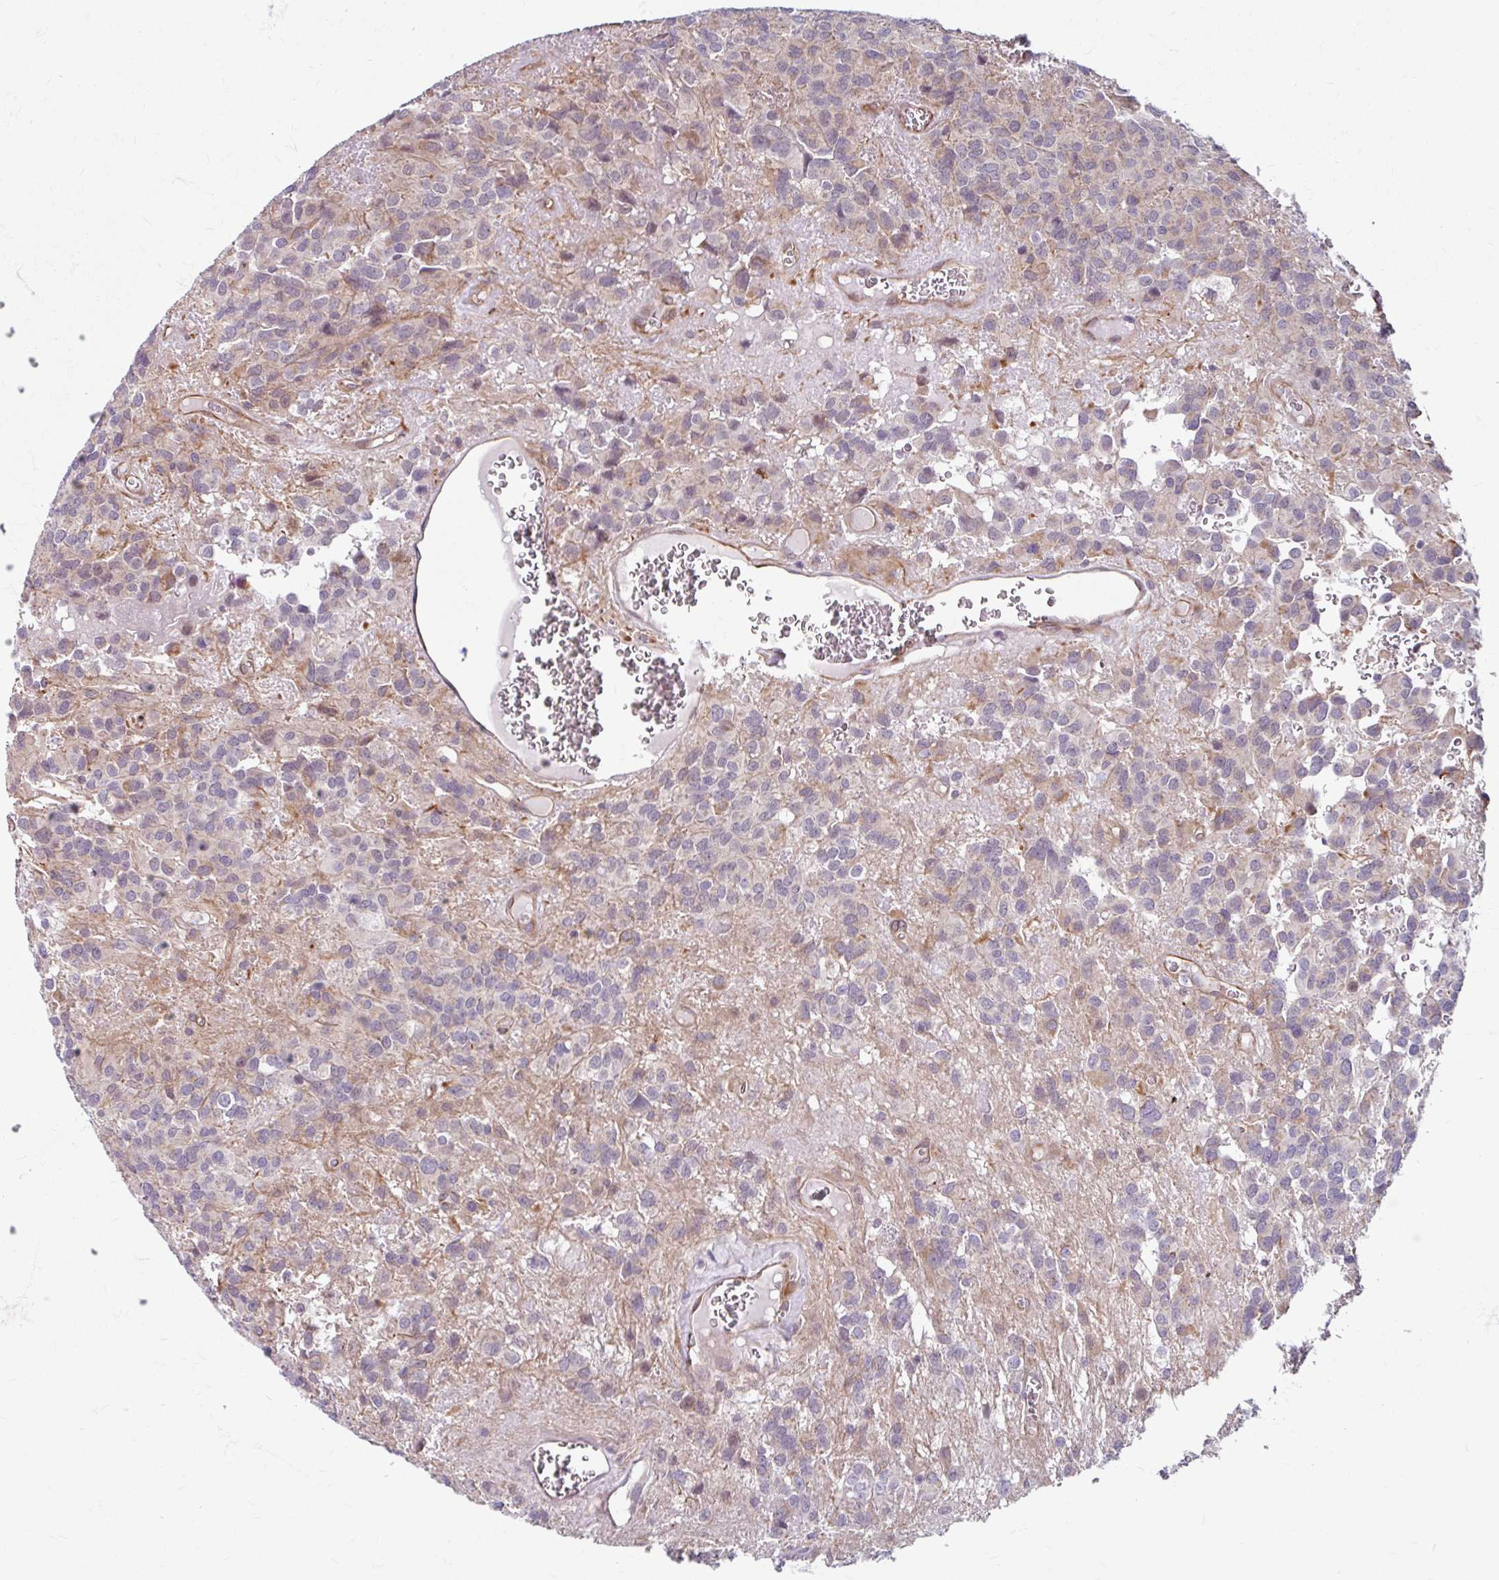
{"staining": {"intensity": "moderate", "quantity": "<25%", "location": "cytoplasmic/membranous"}, "tissue": "glioma", "cell_type": "Tumor cells", "image_type": "cancer", "snomed": [{"axis": "morphology", "description": "Glioma, malignant, Low grade"}, {"axis": "topography", "description": "Brain"}], "caption": "The immunohistochemical stain labels moderate cytoplasmic/membranous positivity in tumor cells of malignant glioma (low-grade) tissue. Nuclei are stained in blue.", "gene": "DAAM2", "patient": {"sex": "male", "age": 56}}